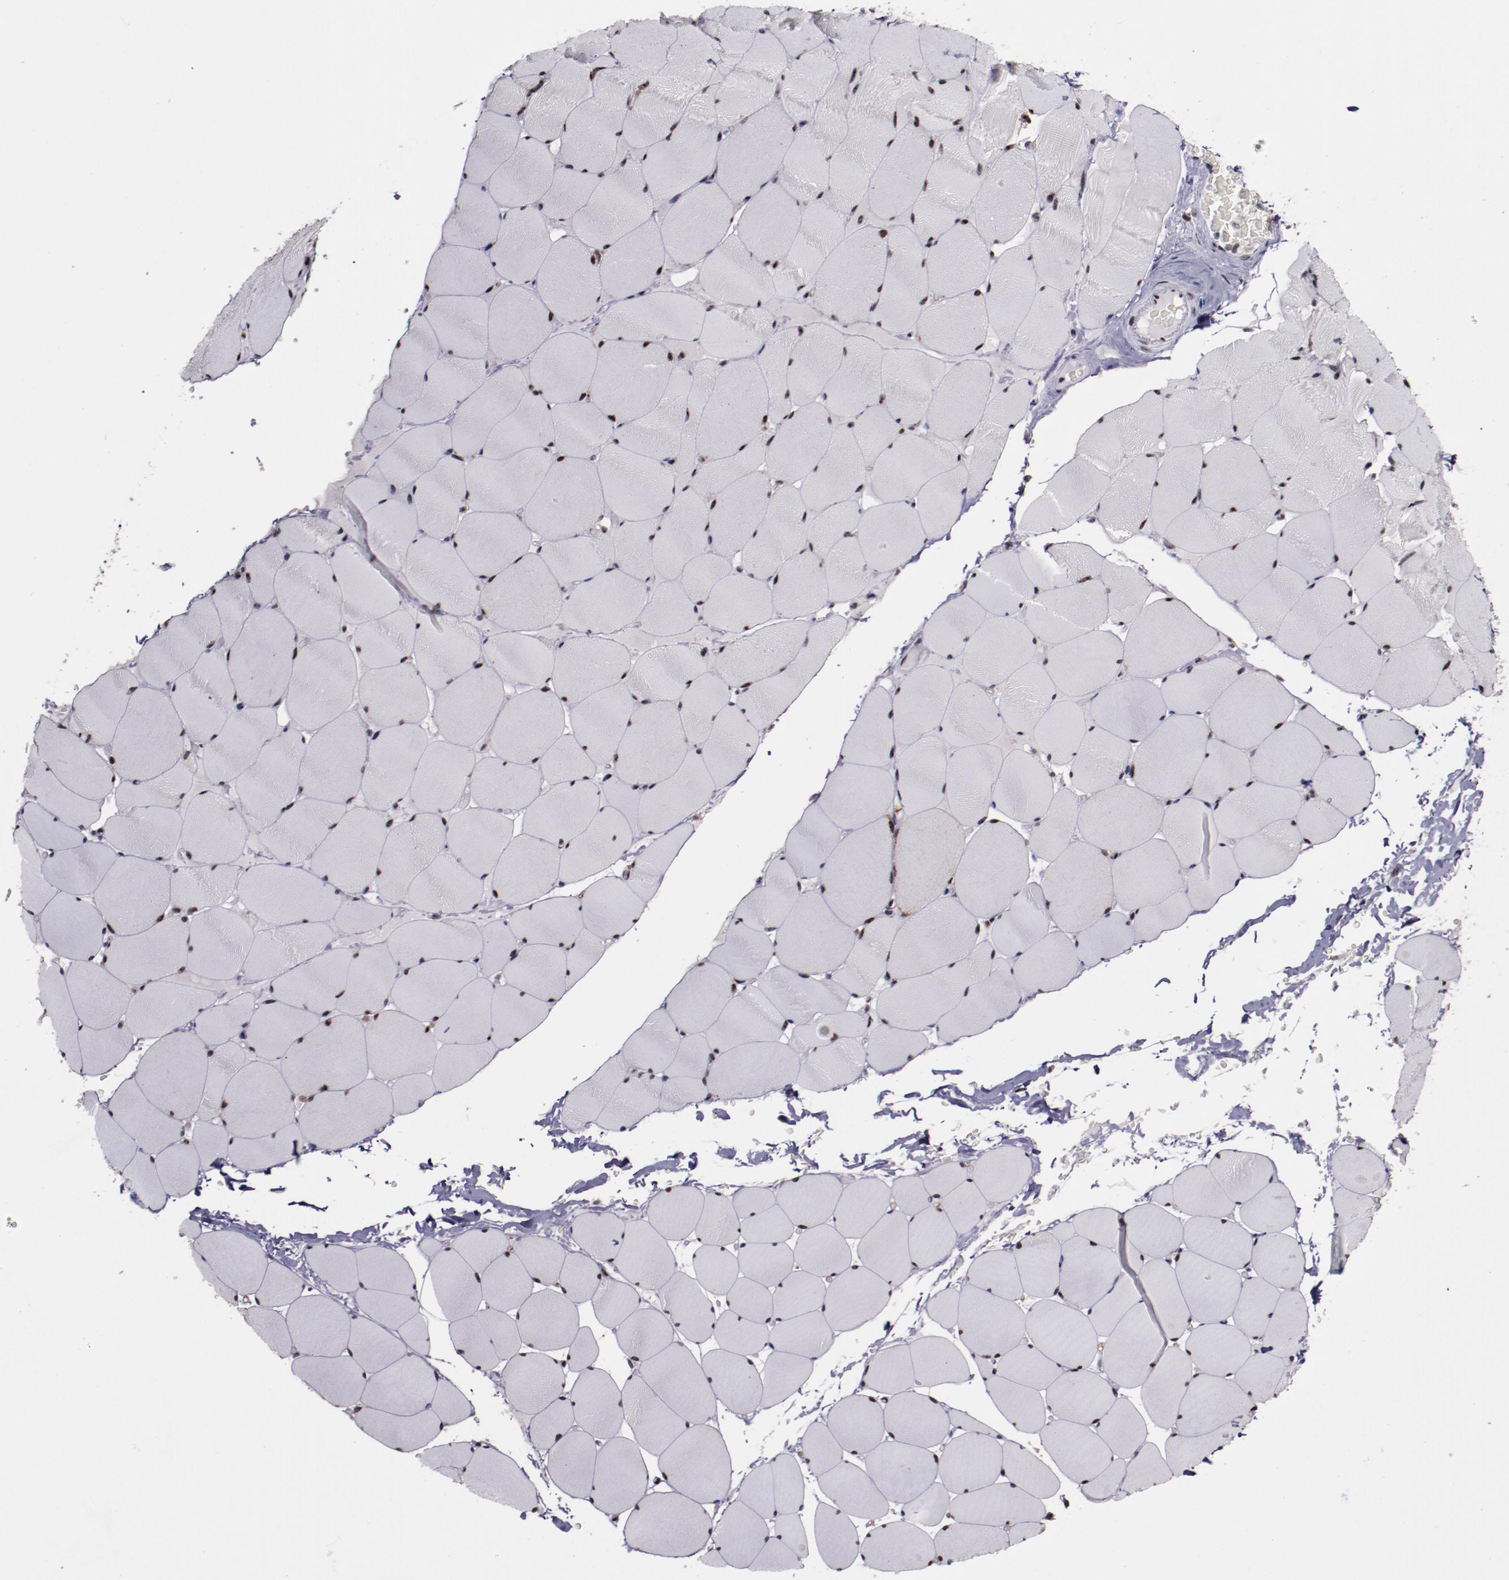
{"staining": {"intensity": "moderate", "quantity": "25%-75%", "location": "cytoplasmic/membranous,nuclear"}, "tissue": "skeletal muscle", "cell_type": "Myocytes", "image_type": "normal", "snomed": [{"axis": "morphology", "description": "Normal tissue, NOS"}, {"axis": "topography", "description": "Skeletal muscle"}], "caption": "Myocytes exhibit medium levels of moderate cytoplasmic/membranous,nuclear positivity in about 25%-75% of cells in normal skeletal muscle. (brown staining indicates protein expression, while blue staining denotes nuclei).", "gene": "PPP4R3A", "patient": {"sex": "male", "age": 62}}